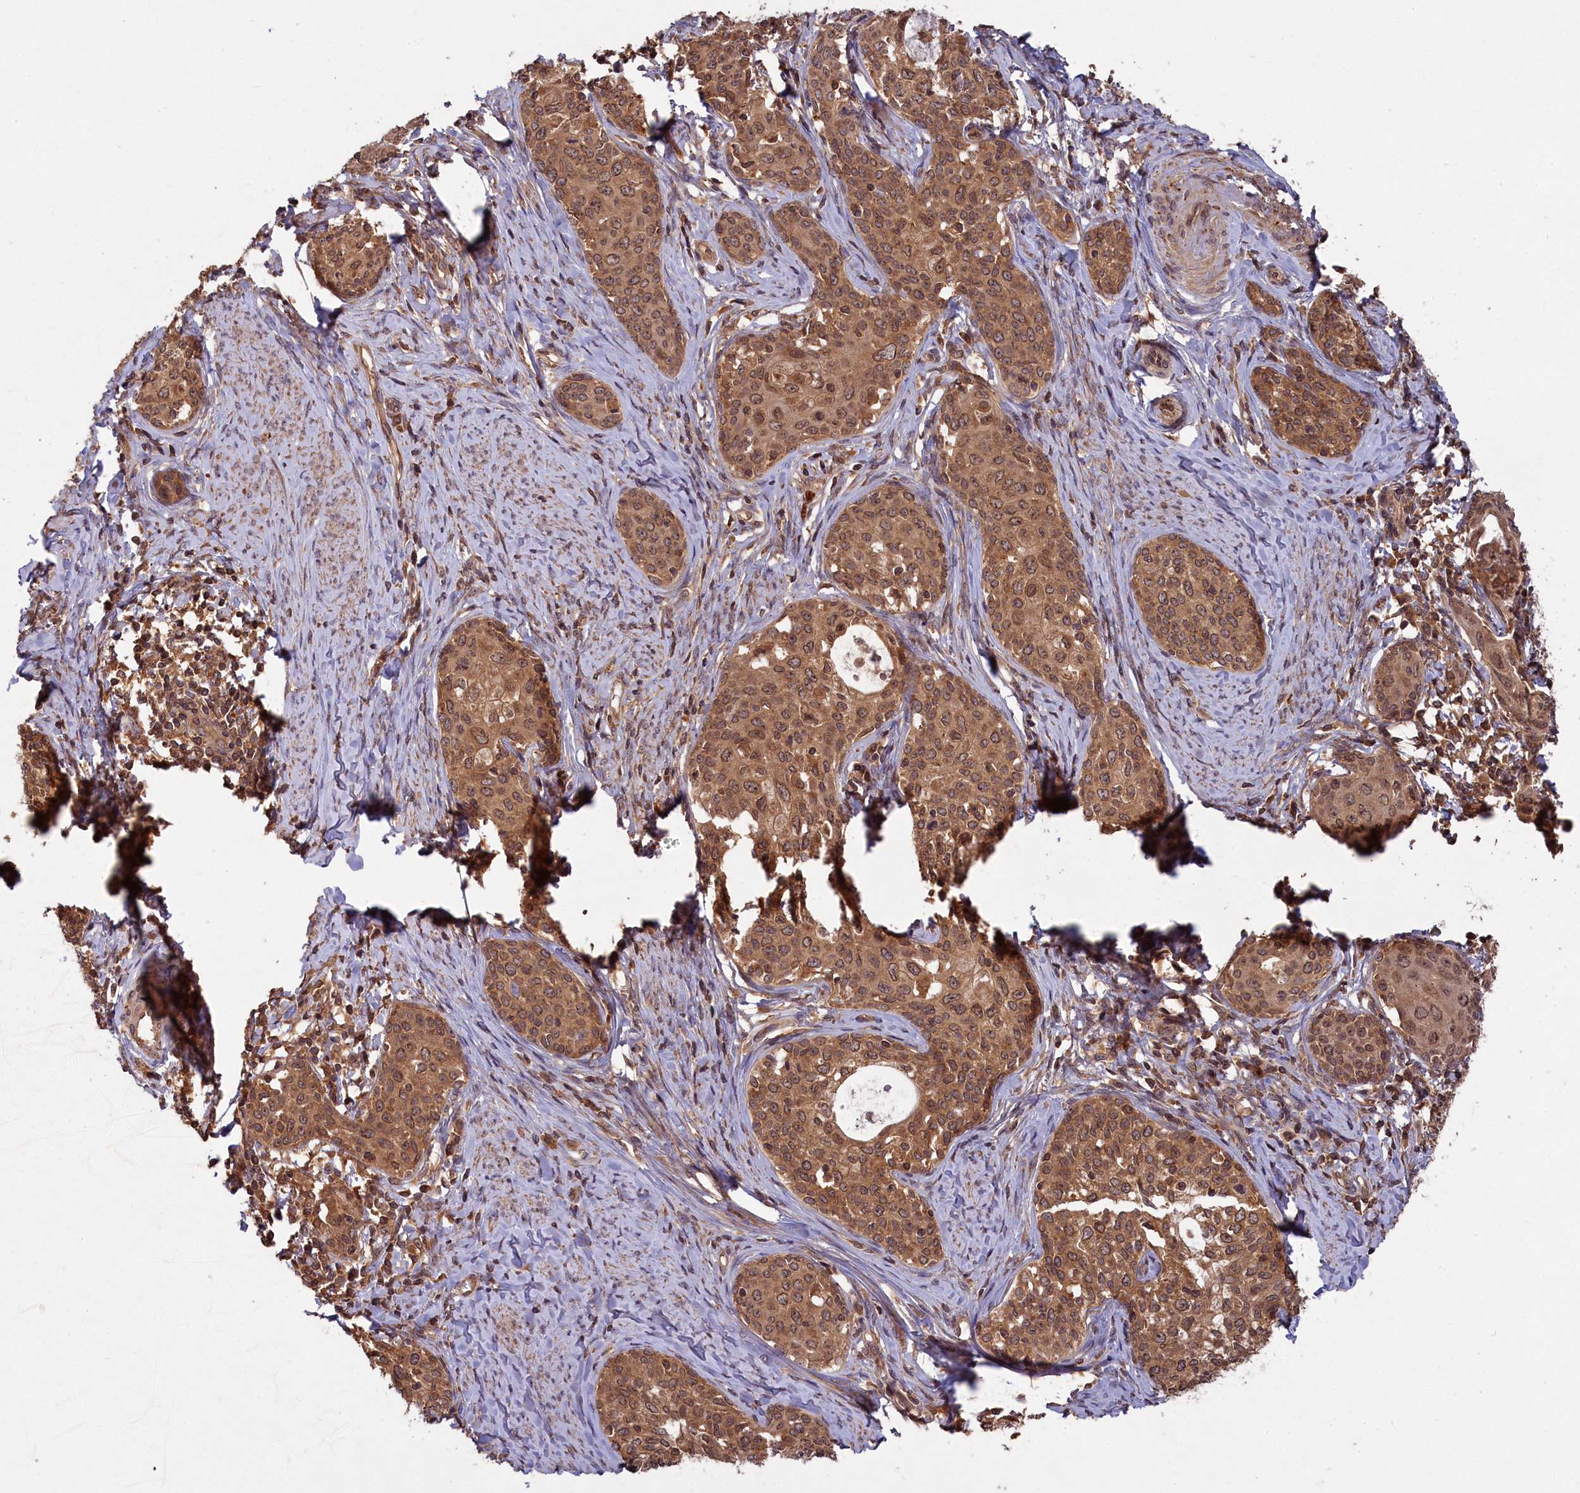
{"staining": {"intensity": "moderate", "quantity": ">75%", "location": "cytoplasmic/membranous,nuclear"}, "tissue": "cervical cancer", "cell_type": "Tumor cells", "image_type": "cancer", "snomed": [{"axis": "morphology", "description": "Squamous cell carcinoma, NOS"}, {"axis": "morphology", "description": "Adenocarcinoma, NOS"}, {"axis": "topography", "description": "Cervix"}], "caption": "Cervical cancer stained with a brown dye reveals moderate cytoplasmic/membranous and nuclear positive staining in about >75% of tumor cells.", "gene": "CHAC1", "patient": {"sex": "female", "age": 52}}